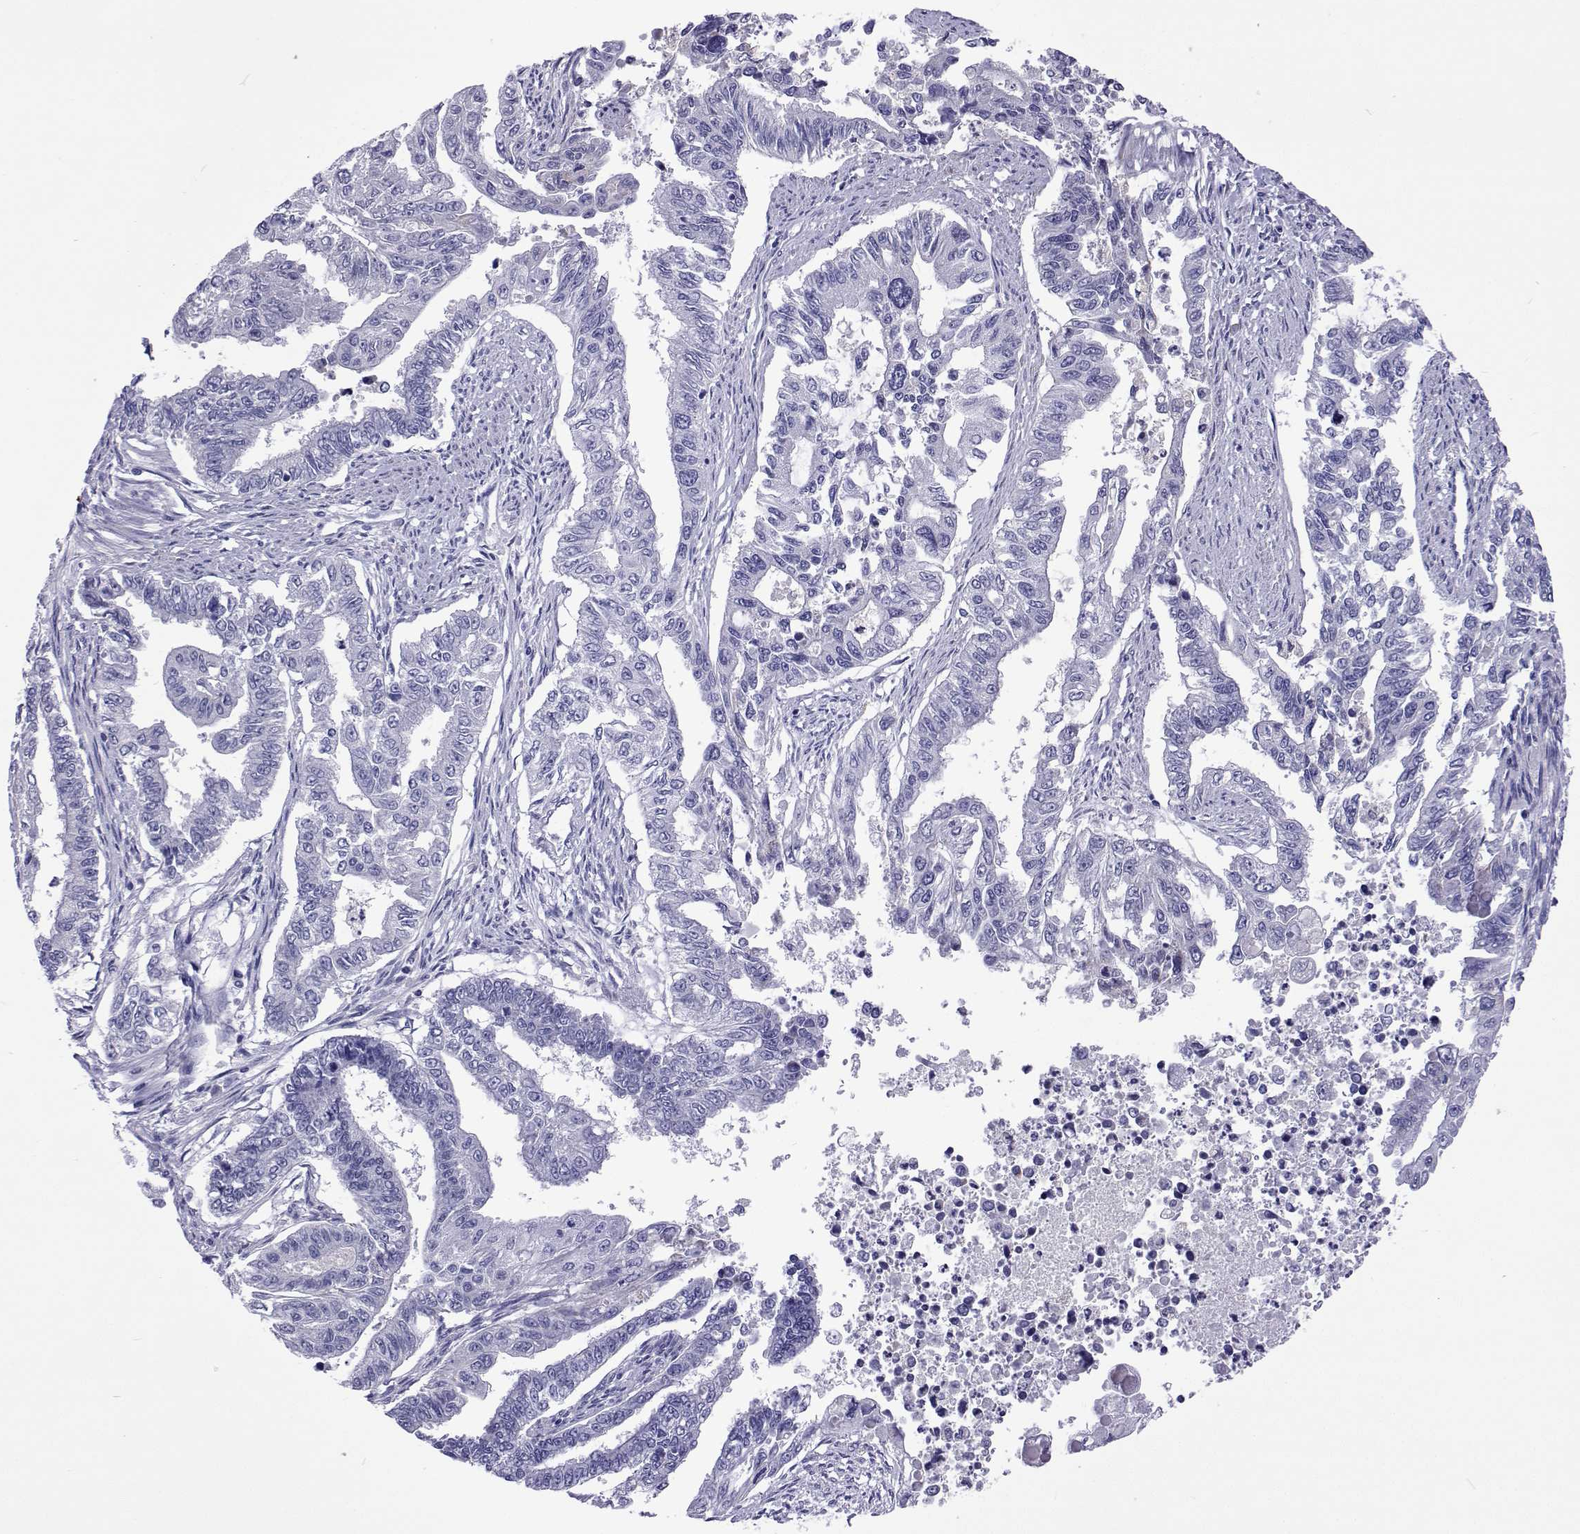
{"staining": {"intensity": "negative", "quantity": "none", "location": "none"}, "tissue": "endometrial cancer", "cell_type": "Tumor cells", "image_type": "cancer", "snomed": [{"axis": "morphology", "description": "Adenocarcinoma, NOS"}, {"axis": "topography", "description": "Uterus"}], "caption": "An immunohistochemistry micrograph of adenocarcinoma (endometrial) is shown. There is no staining in tumor cells of adenocarcinoma (endometrial).", "gene": "UMODL1", "patient": {"sex": "female", "age": 59}}